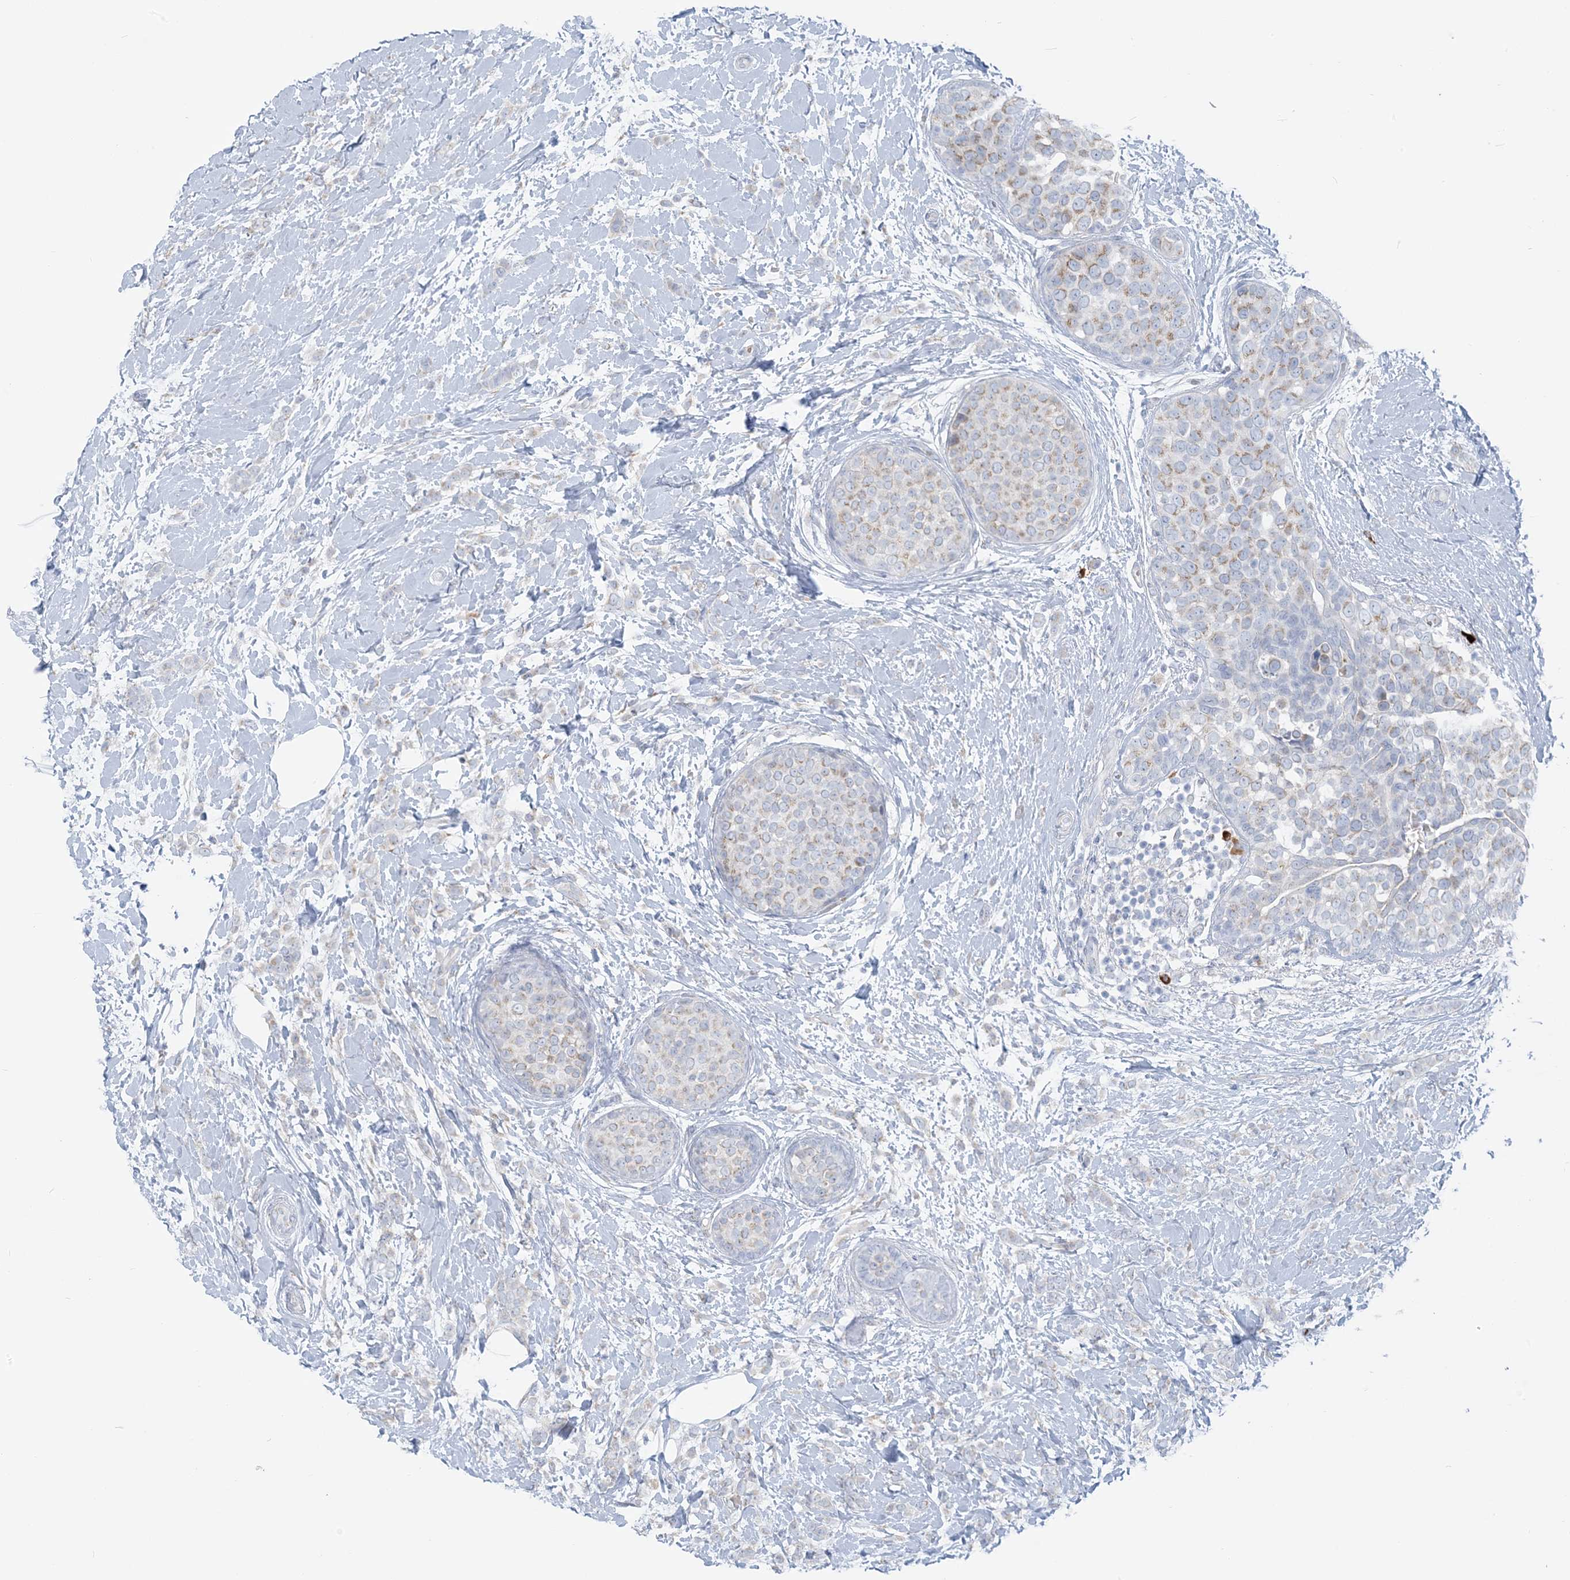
{"staining": {"intensity": "weak", "quantity": "25%-75%", "location": "cytoplasmic/membranous"}, "tissue": "breast cancer", "cell_type": "Tumor cells", "image_type": "cancer", "snomed": [{"axis": "morphology", "description": "Lobular carcinoma, in situ"}, {"axis": "morphology", "description": "Lobular carcinoma"}, {"axis": "topography", "description": "Breast"}], "caption": "High-magnification brightfield microscopy of breast cancer (lobular carcinoma) stained with DAB (3,3'-diaminobenzidine) (brown) and counterstained with hematoxylin (blue). tumor cells exhibit weak cytoplasmic/membranous expression is appreciated in about25%-75% of cells.", "gene": "SCML1", "patient": {"sex": "female", "age": 41}}